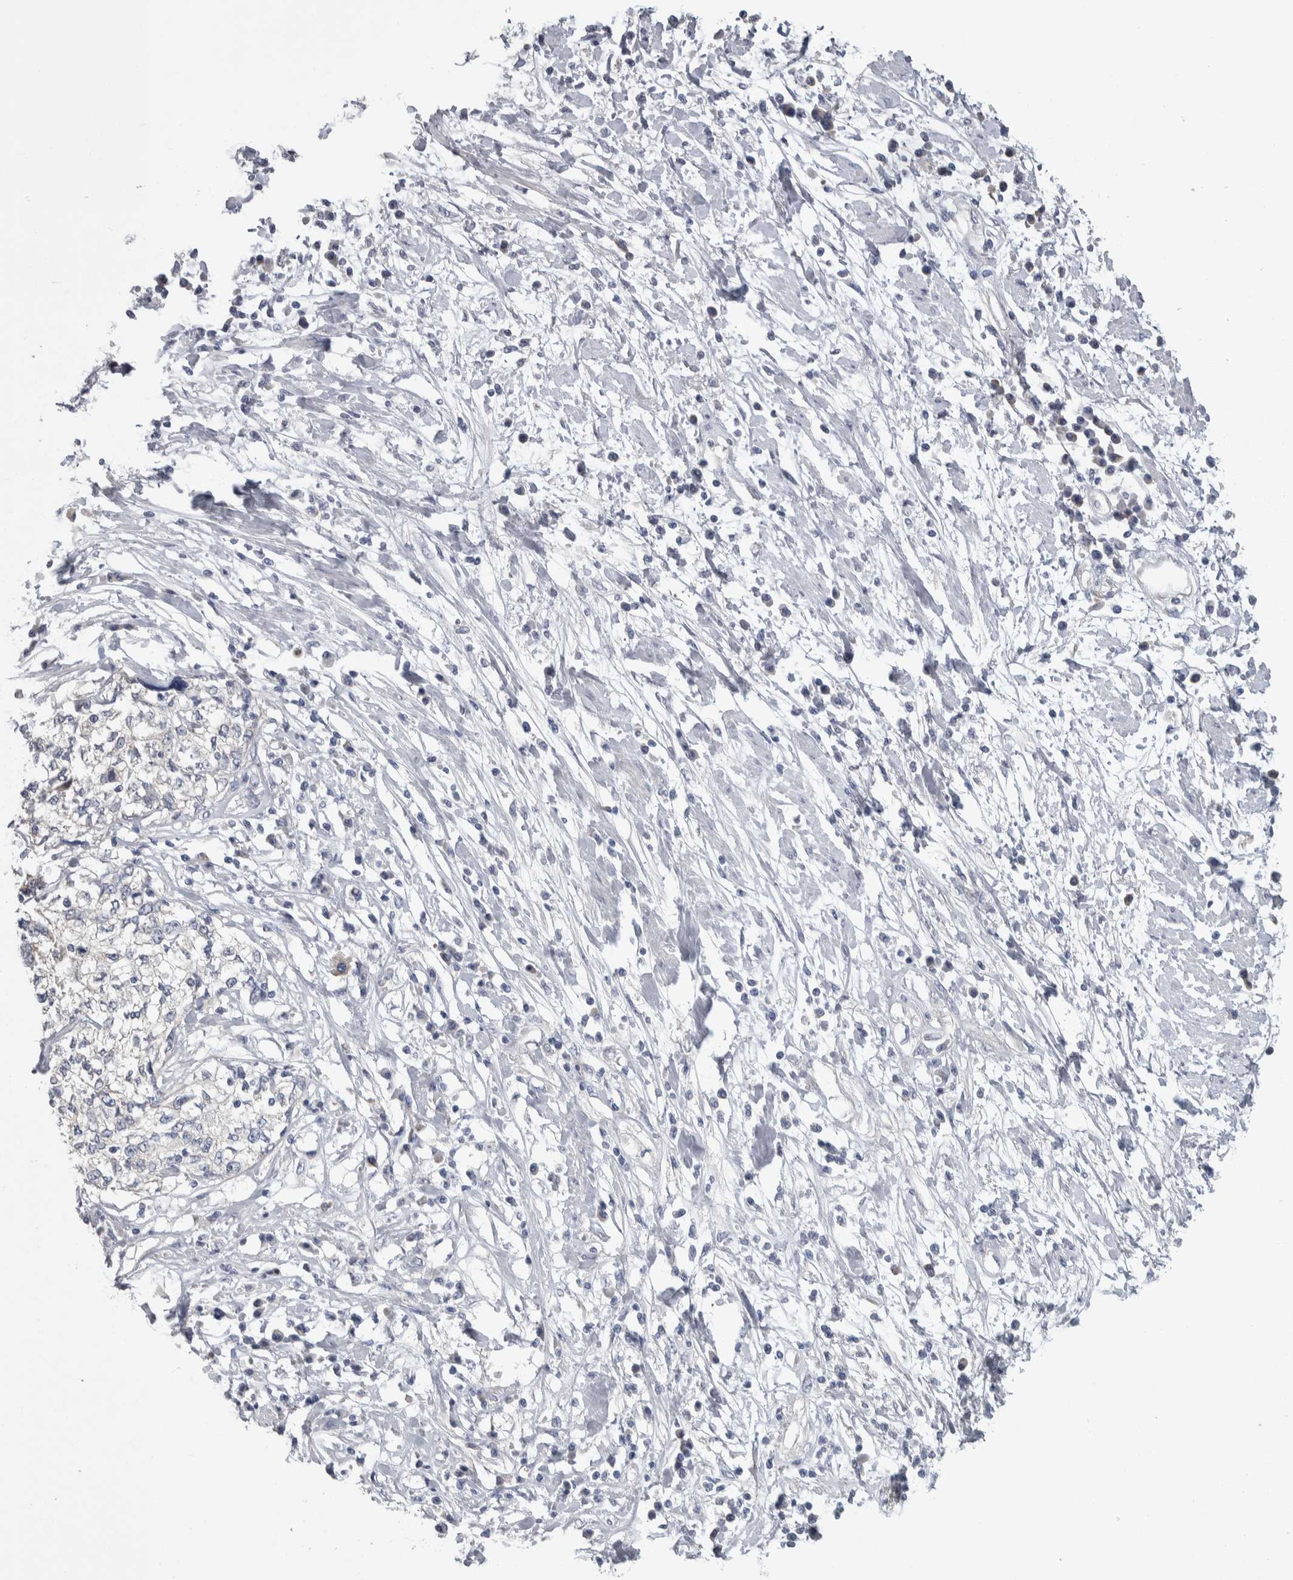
{"staining": {"intensity": "negative", "quantity": "none", "location": "none"}, "tissue": "cervical cancer", "cell_type": "Tumor cells", "image_type": "cancer", "snomed": [{"axis": "morphology", "description": "Squamous cell carcinoma, NOS"}, {"axis": "topography", "description": "Cervix"}], "caption": "This is an IHC image of human cervical cancer (squamous cell carcinoma). There is no staining in tumor cells.", "gene": "GPHN", "patient": {"sex": "female", "age": 57}}